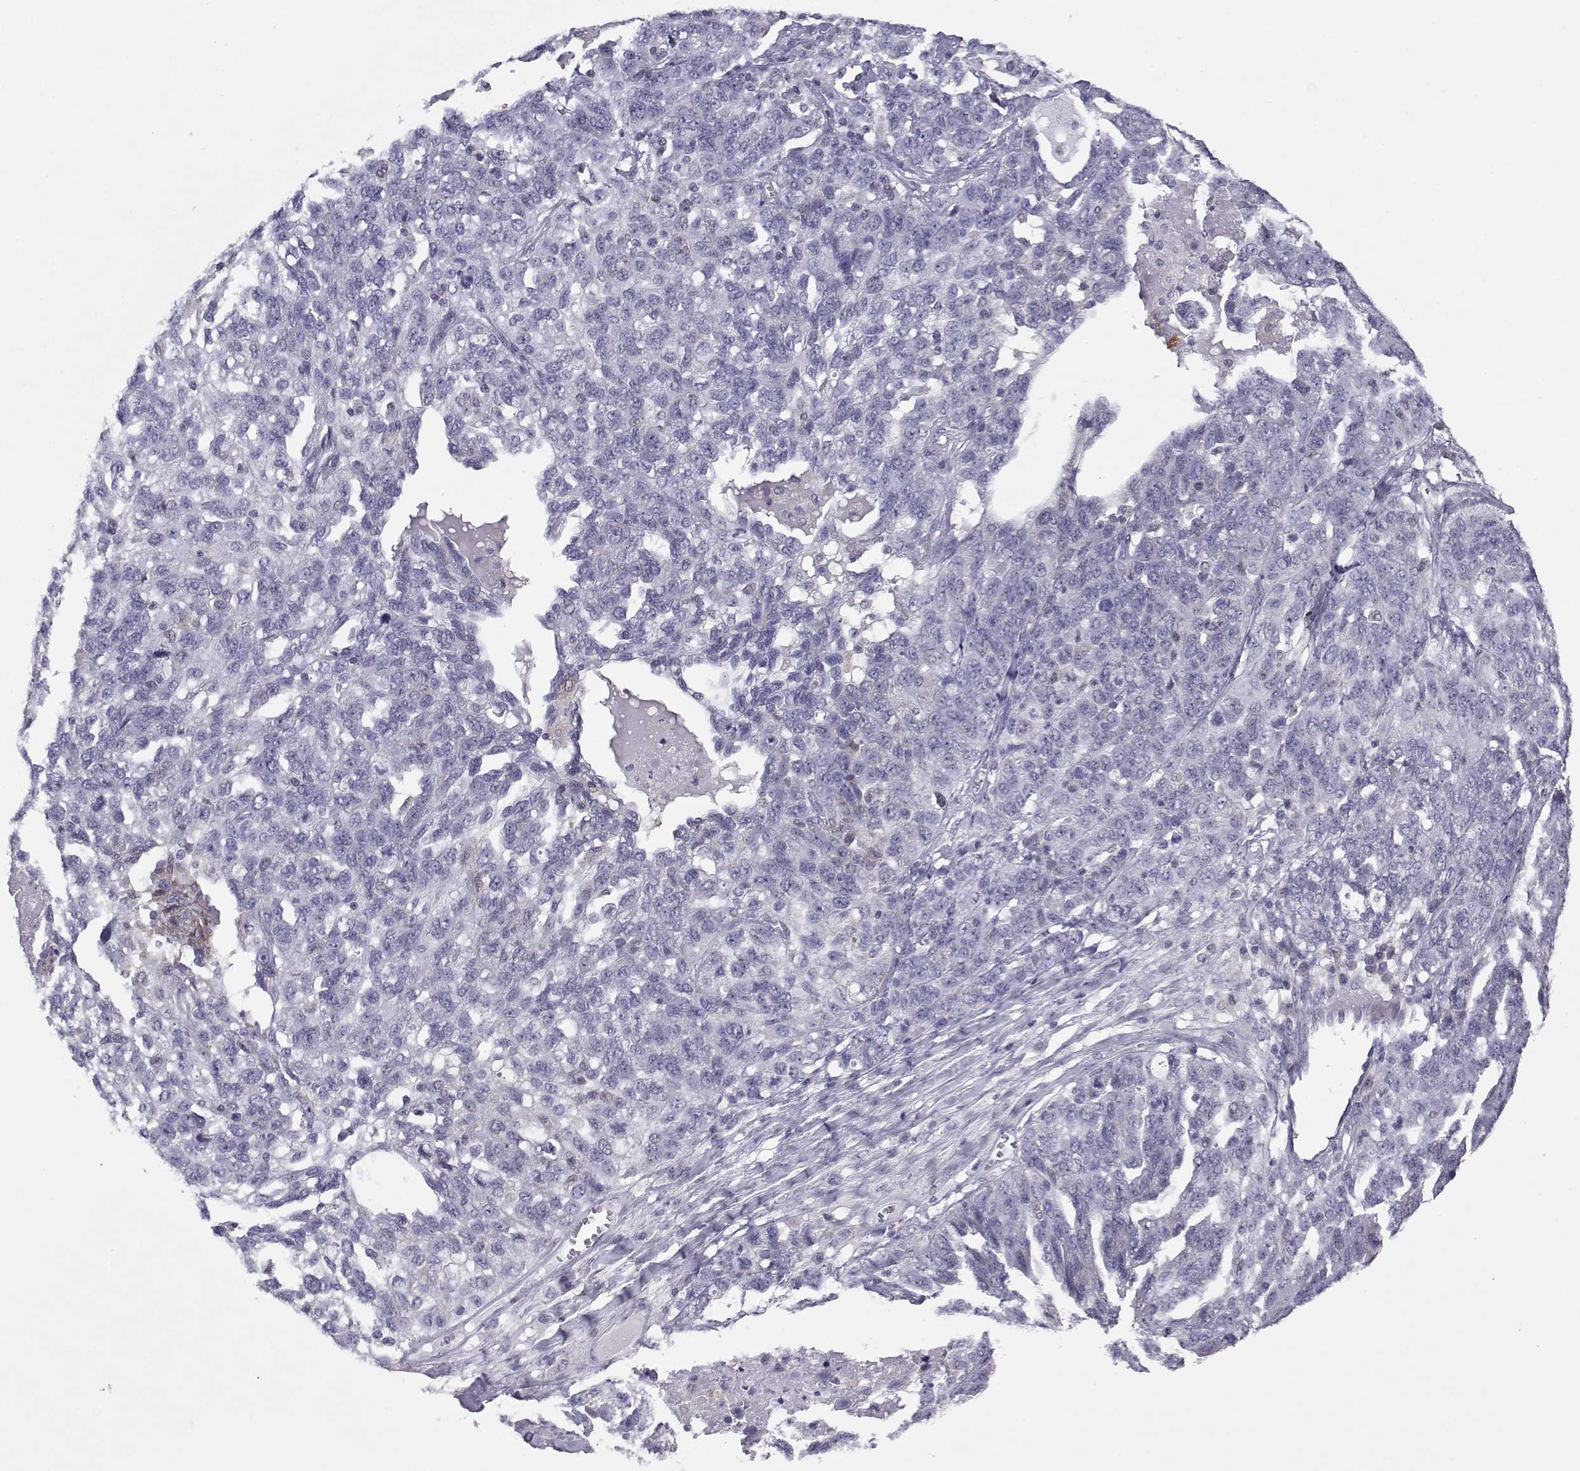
{"staining": {"intensity": "negative", "quantity": "none", "location": "none"}, "tissue": "ovarian cancer", "cell_type": "Tumor cells", "image_type": "cancer", "snomed": [{"axis": "morphology", "description": "Cystadenocarcinoma, serous, NOS"}, {"axis": "topography", "description": "Ovary"}], "caption": "Image shows no significant protein expression in tumor cells of ovarian cancer (serous cystadenocarcinoma).", "gene": "NPVF", "patient": {"sex": "female", "age": 71}}